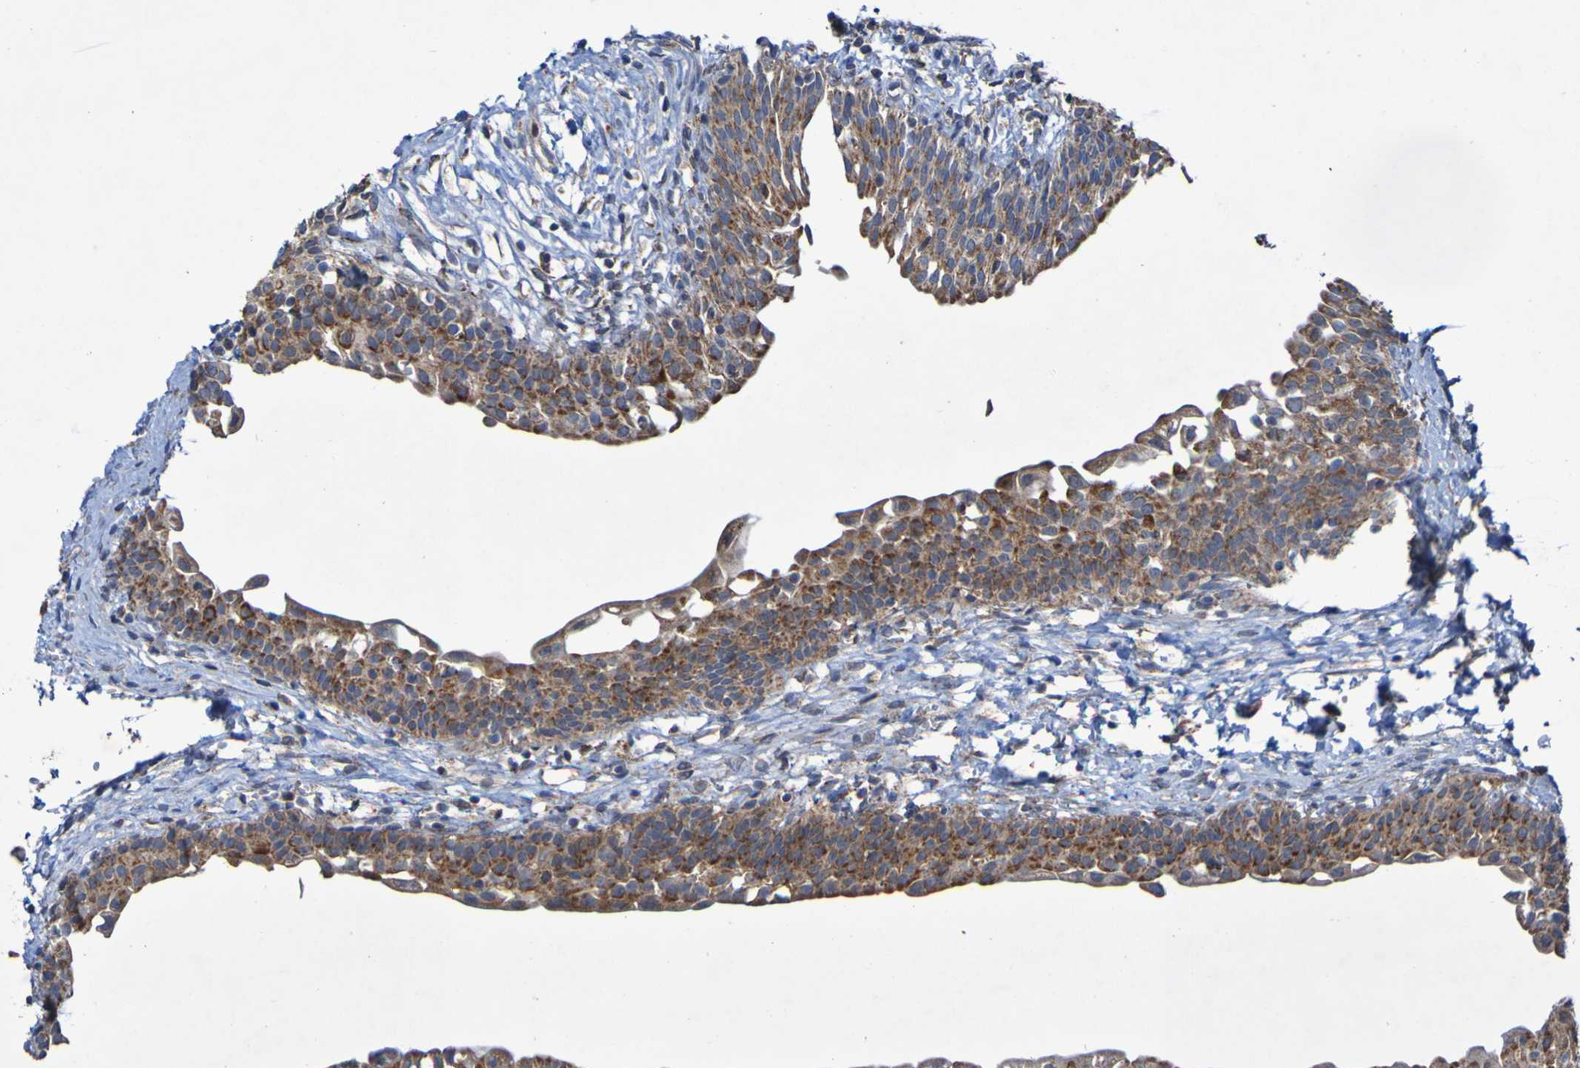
{"staining": {"intensity": "moderate", "quantity": ">75%", "location": "cytoplasmic/membranous"}, "tissue": "urinary bladder", "cell_type": "Urothelial cells", "image_type": "normal", "snomed": [{"axis": "morphology", "description": "Normal tissue, NOS"}, {"axis": "topography", "description": "Urinary bladder"}], "caption": "Immunohistochemical staining of normal urinary bladder exhibits medium levels of moderate cytoplasmic/membranous positivity in approximately >75% of urothelial cells. Nuclei are stained in blue.", "gene": "CCDC51", "patient": {"sex": "male", "age": 55}}